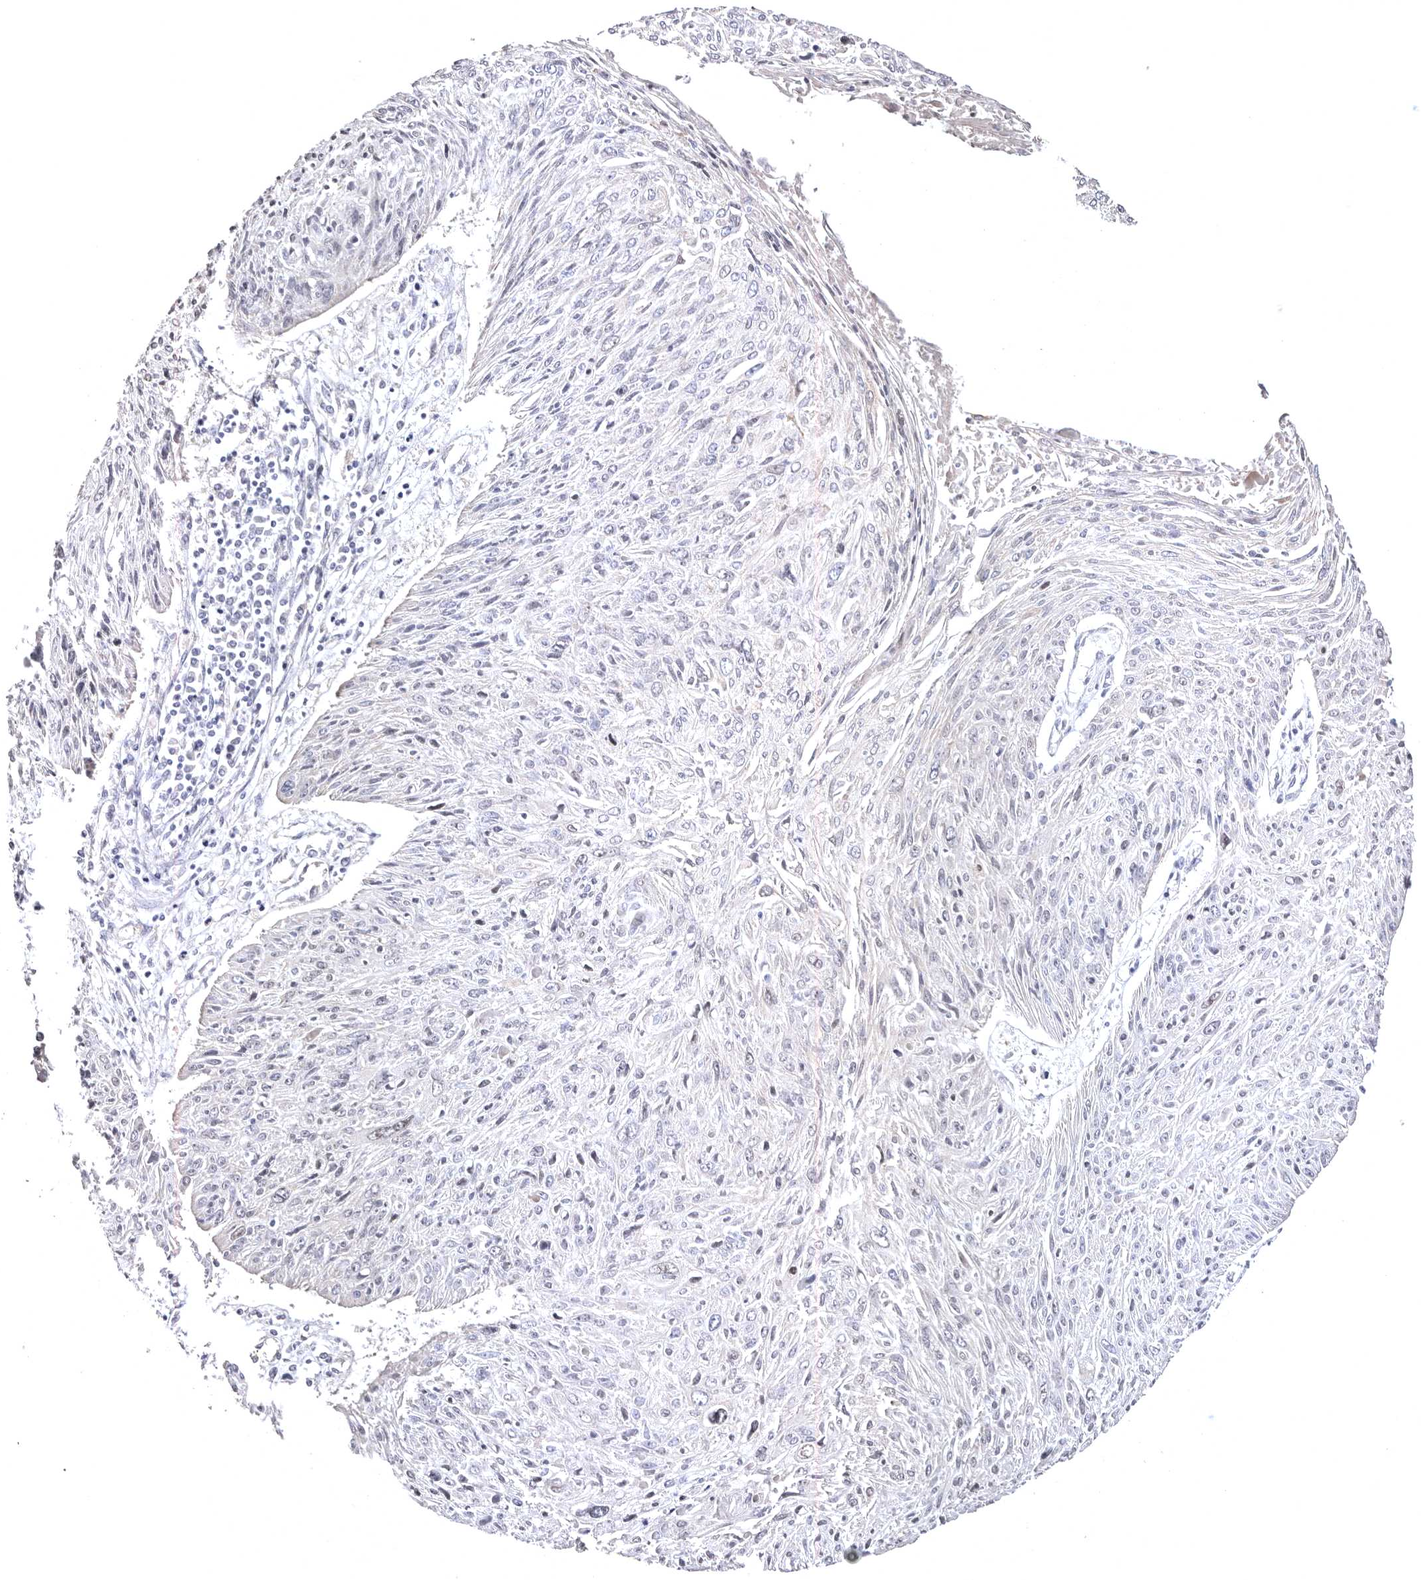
{"staining": {"intensity": "negative", "quantity": "none", "location": "none"}, "tissue": "cervical cancer", "cell_type": "Tumor cells", "image_type": "cancer", "snomed": [{"axis": "morphology", "description": "Squamous cell carcinoma, NOS"}, {"axis": "topography", "description": "Cervix"}], "caption": "Immunohistochemical staining of cervical cancer shows no significant staining in tumor cells.", "gene": "BAIAP2L1", "patient": {"sex": "female", "age": 51}}